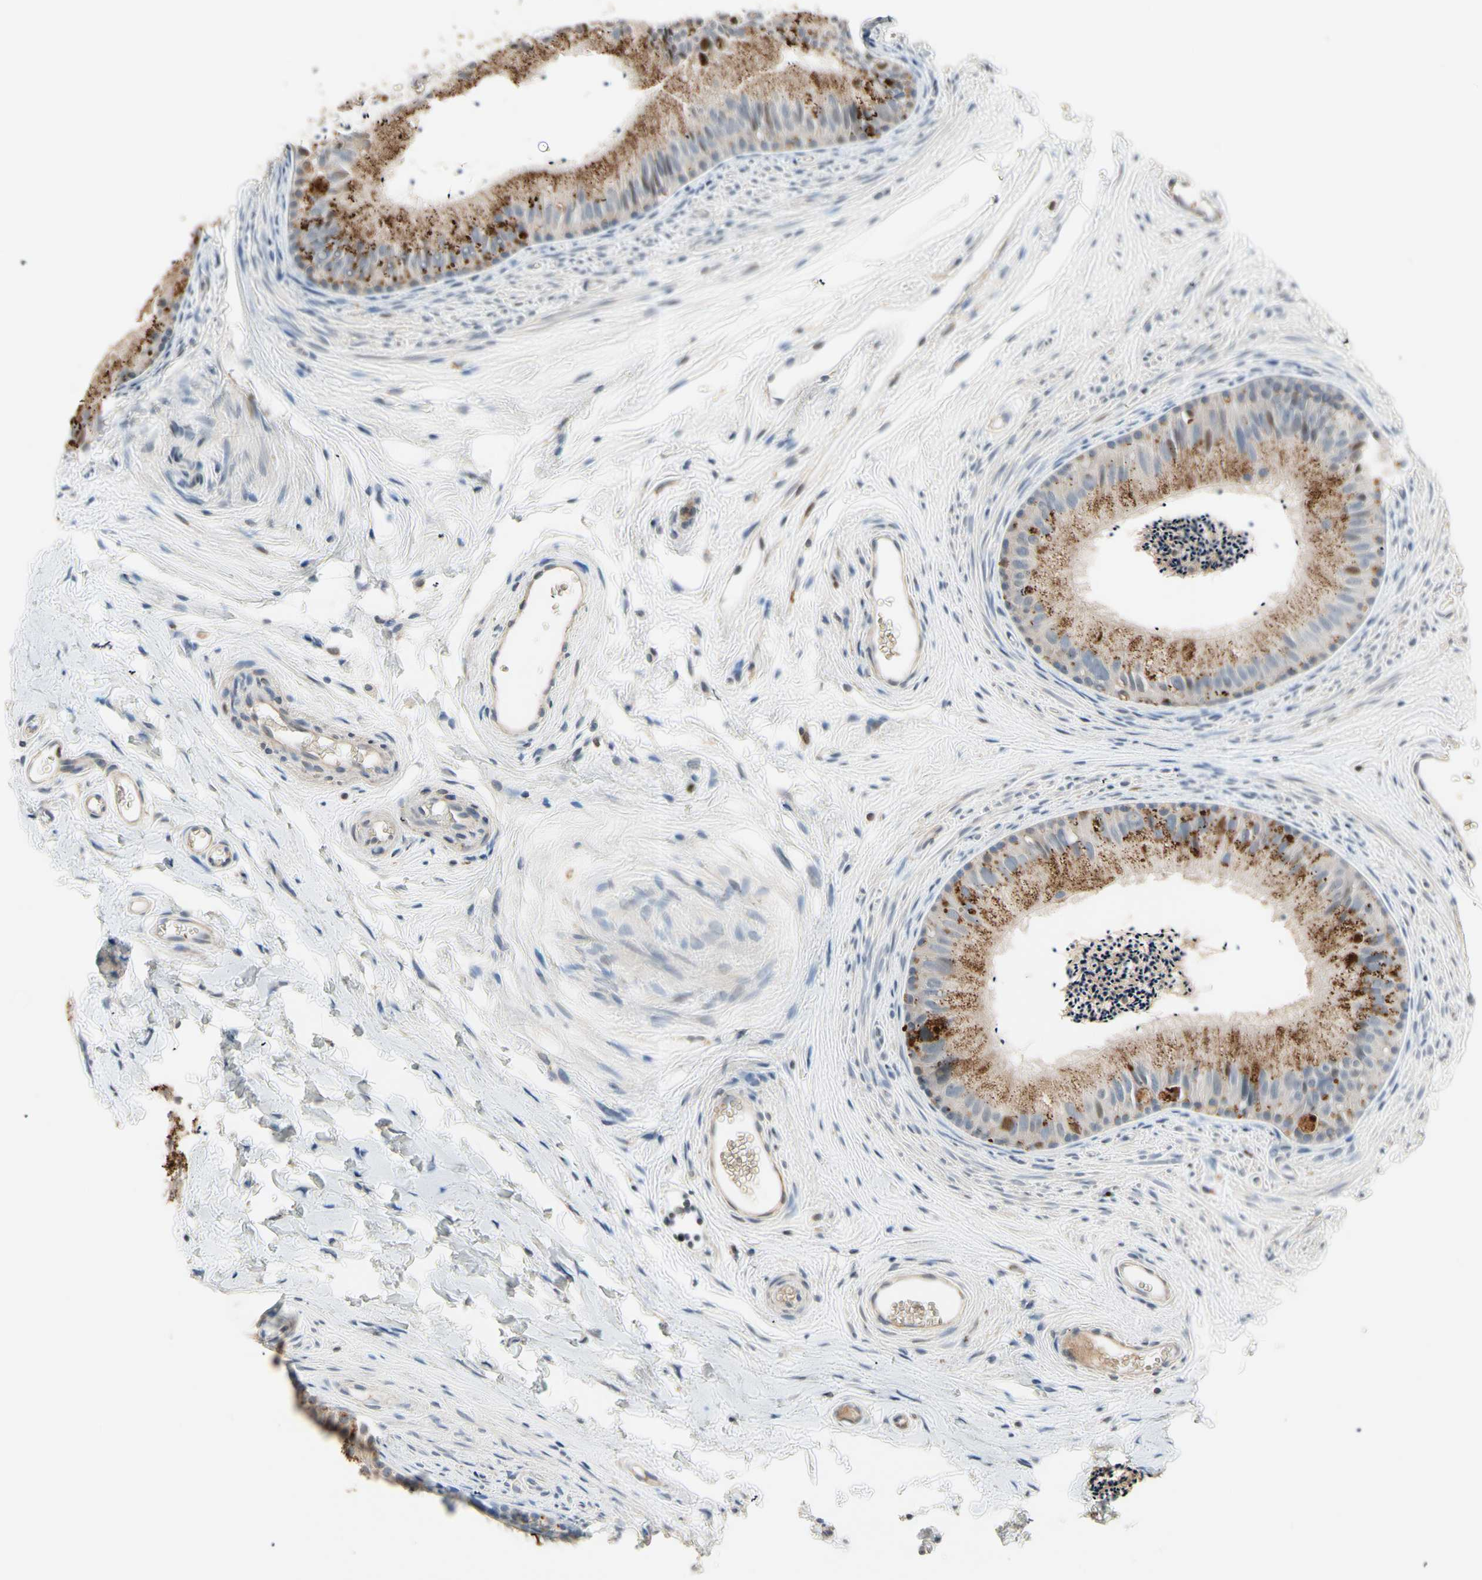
{"staining": {"intensity": "strong", "quantity": "25%-75%", "location": "cytoplasmic/membranous"}, "tissue": "epididymis", "cell_type": "Glandular cells", "image_type": "normal", "snomed": [{"axis": "morphology", "description": "Normal tissue, NOS"}, {"axis": "topography", "description": "Epididymis"}], "caption": "IHC staining of benign epididymis, which shows high levels of strong cytoplasmic/membranous expression in approximately 25%-75% of glandular cells indicating strong cytoplasmic/membranous protein expression. The staining was performed using DAB (3,3'-diaminobenzidine) (brown) for protein detection and nuclei were counterstained in hematoxylin (blue).", "gene": "ZKSCAN3", "patient": {"sex": "male", "age": 56}}